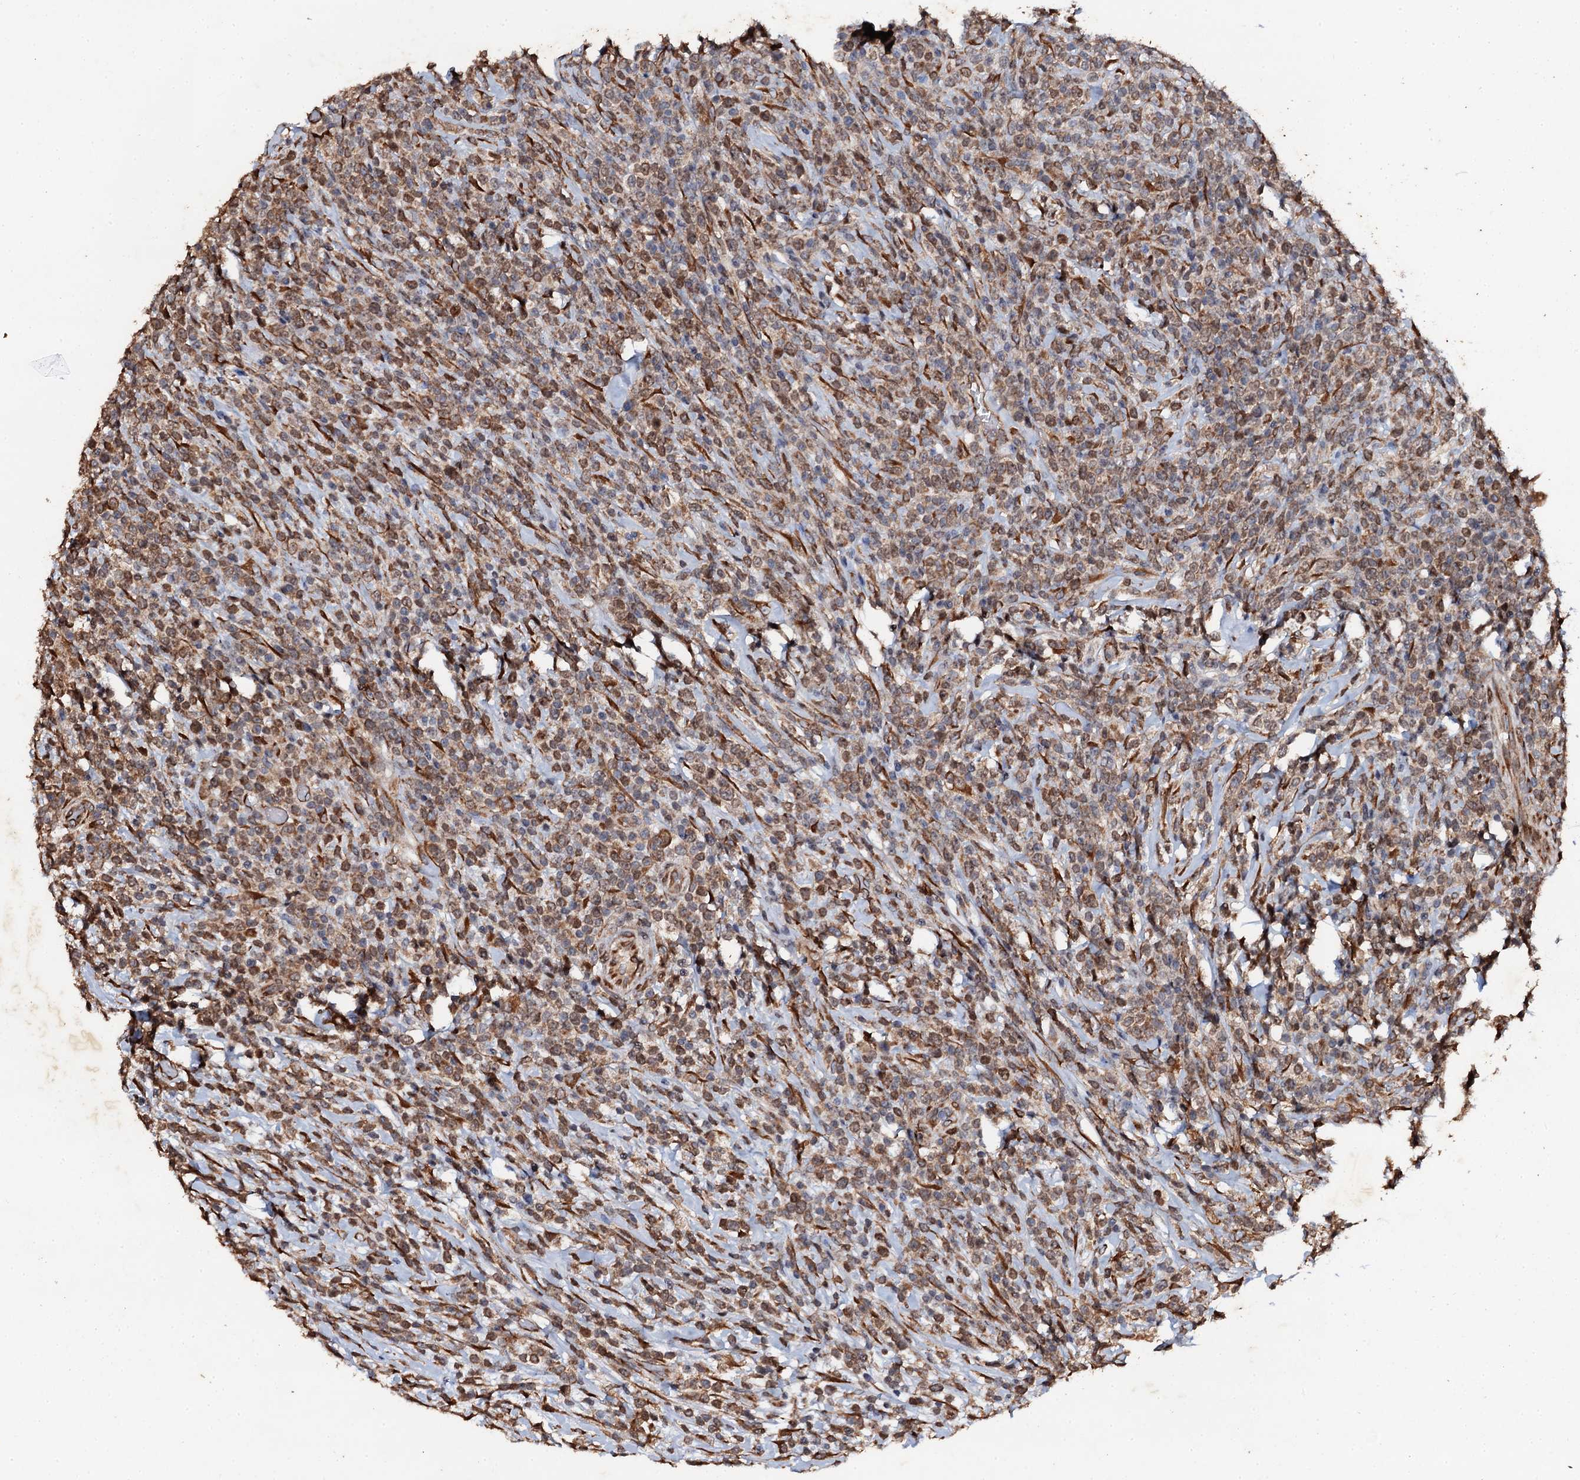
{"staining": {"intensity": "moderate", "quantity": ">75%", "location": "cytoplasmic/membranous,nuclear"}, "tissue": "lymphoma", "cell_type": "Tumor cells", "image_type": "cancer", "snomed": [{"axis": "morphology", "description": "Malignant lymphoma, non-Hodgkin's type, High grade"}, {"axis": "topography", "description": "Colon"}], "caption": "A micrograph of high-grade malignant lymphoma, non-Hodgkin's type stained for a protein displays moderate cytoplasmic/membranous and nuclear brown staining in tumor cells. (DAB (3,3'-diaminobenzidine) IHC with brightfield microscopy, high magnification).", "gene": "ADAMTS10", "patient": {"sex": "female", "age": 53}}